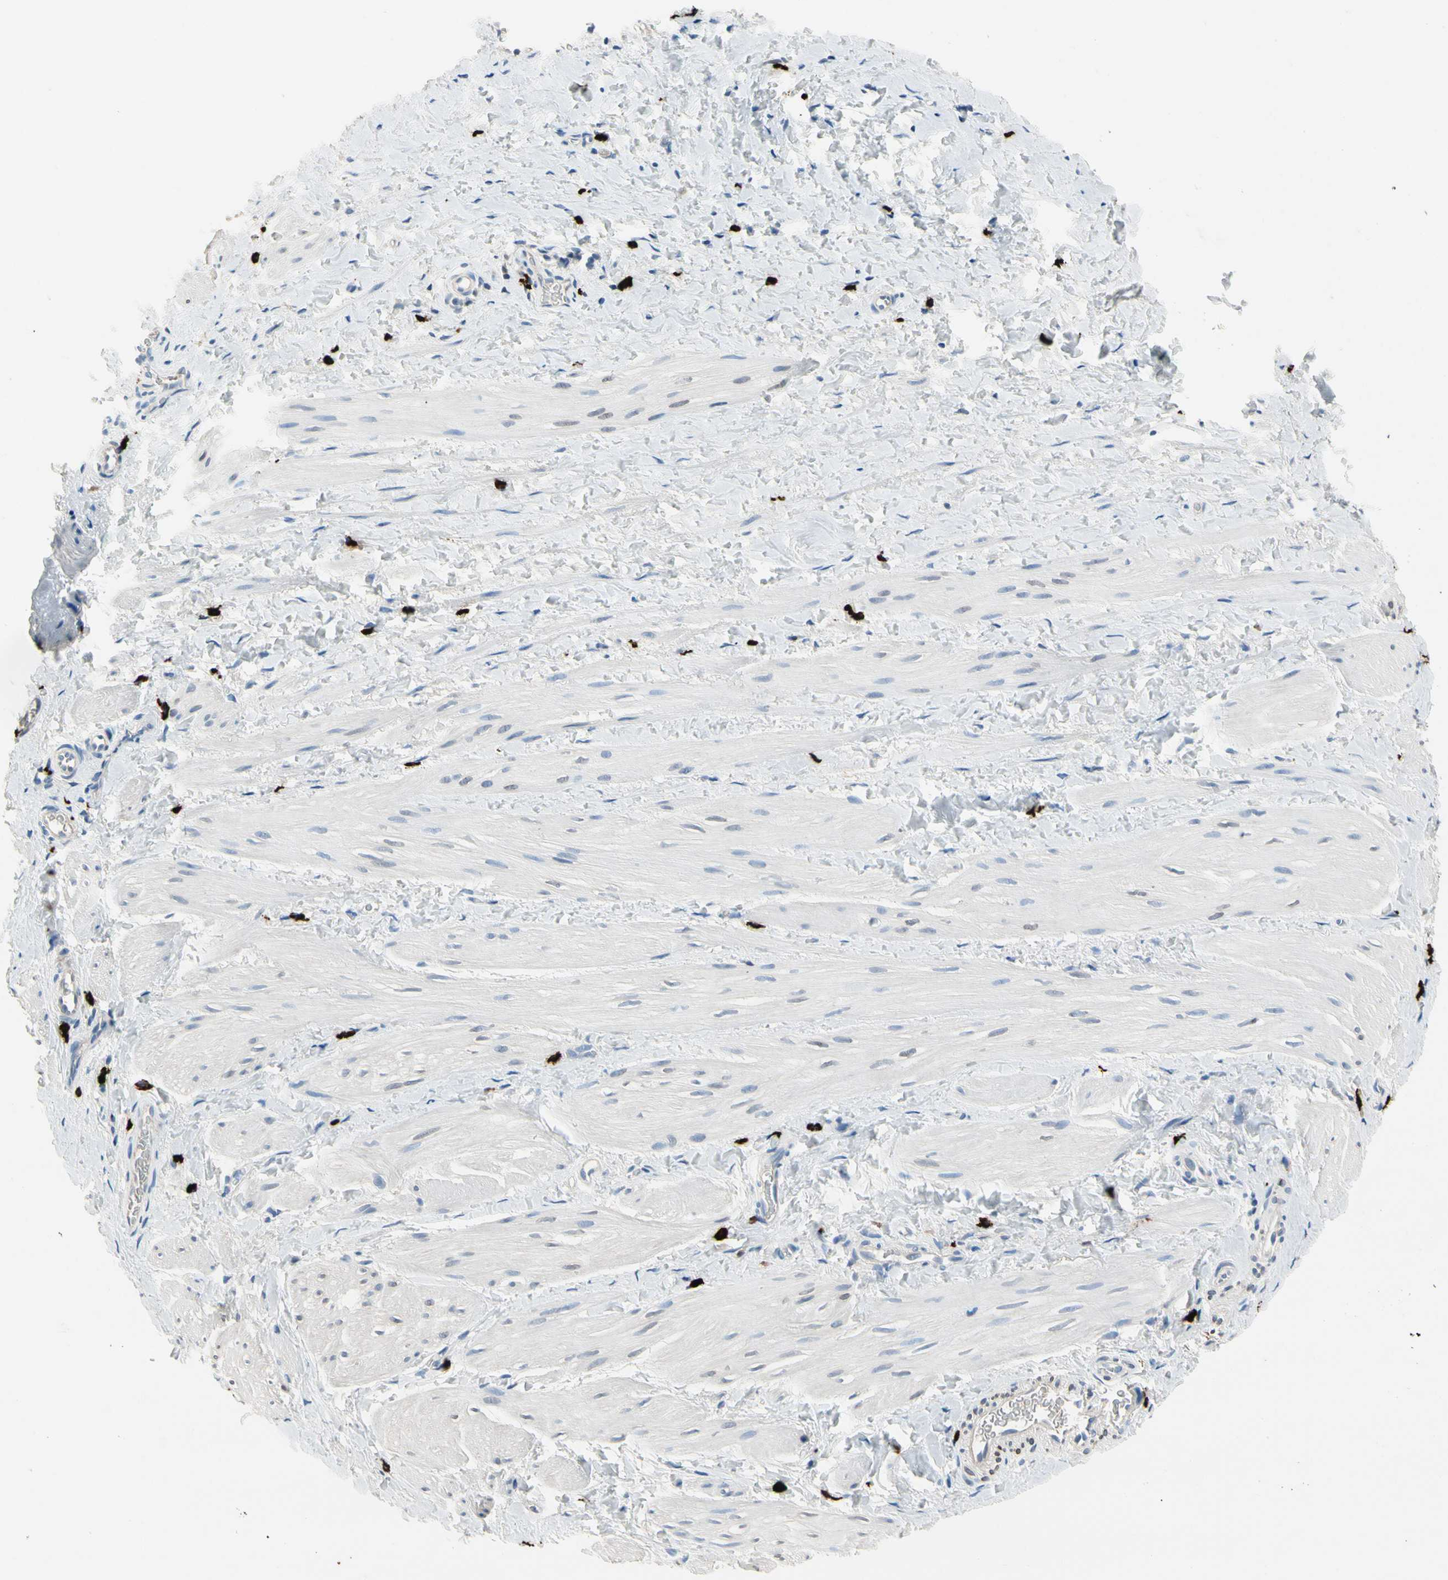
{"staining": {"intensity": "negative", "quantity": "none", "location": "none"}, "tissue": "smooth muscle", "cell_type": "Smooth muscle cells", "image_type": "normal", "snomed": [{"axis": "morphology", "description": "Normal tissue, NOS"}, {"axis": "topography", "description": "Smooth muscle"}], "caption": "The photomicrograph shows no staining of smooth muscle cells in unremarkable smooth muscle.", "gene": "CPA3", "patient": {"sex": "male", "age": 16}}